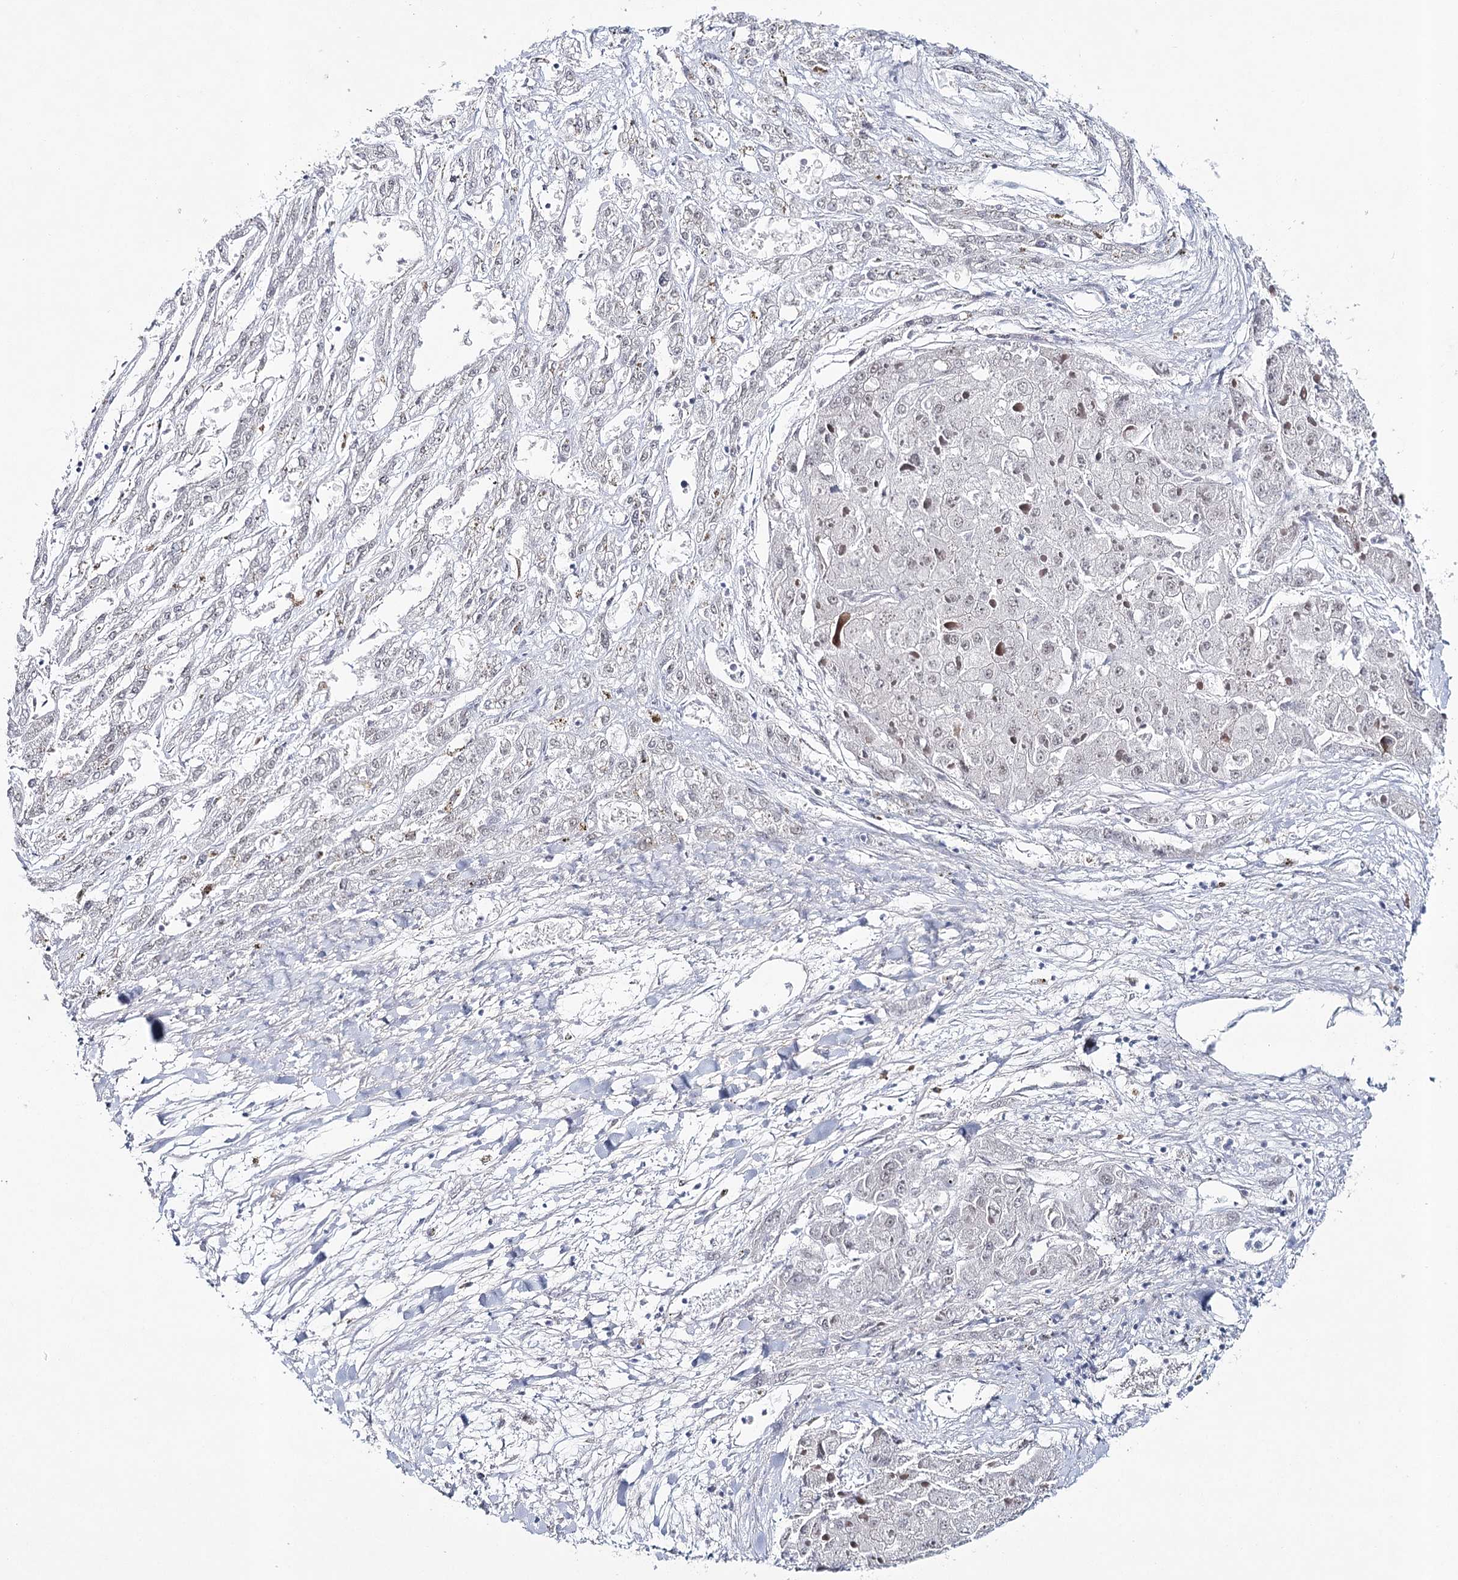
{"staining": {"intensity": "weak", "quantity": "25%-75%", "location": "nuclear"}, "tissue": "liver cancer", "cell_type": "Tumor cells", "image_type": "cancer", "snomed": [{"axis": "morphology", "description": "Carcinoma, Hepatocellular, NOS"}, {"axis": "topography", "description": "Liver"}], "caption": "A low amount of weak nuclear staining is seen in approximately 25%-75% of tumor cells in liver cancer (hepatocellular carcinoma) tissue. Immunohistochemistry stains the protein in brown and the nuclei are stained blue.", "gene": "ZC3H8", "patient": {"sex": "female", "age": 73}}